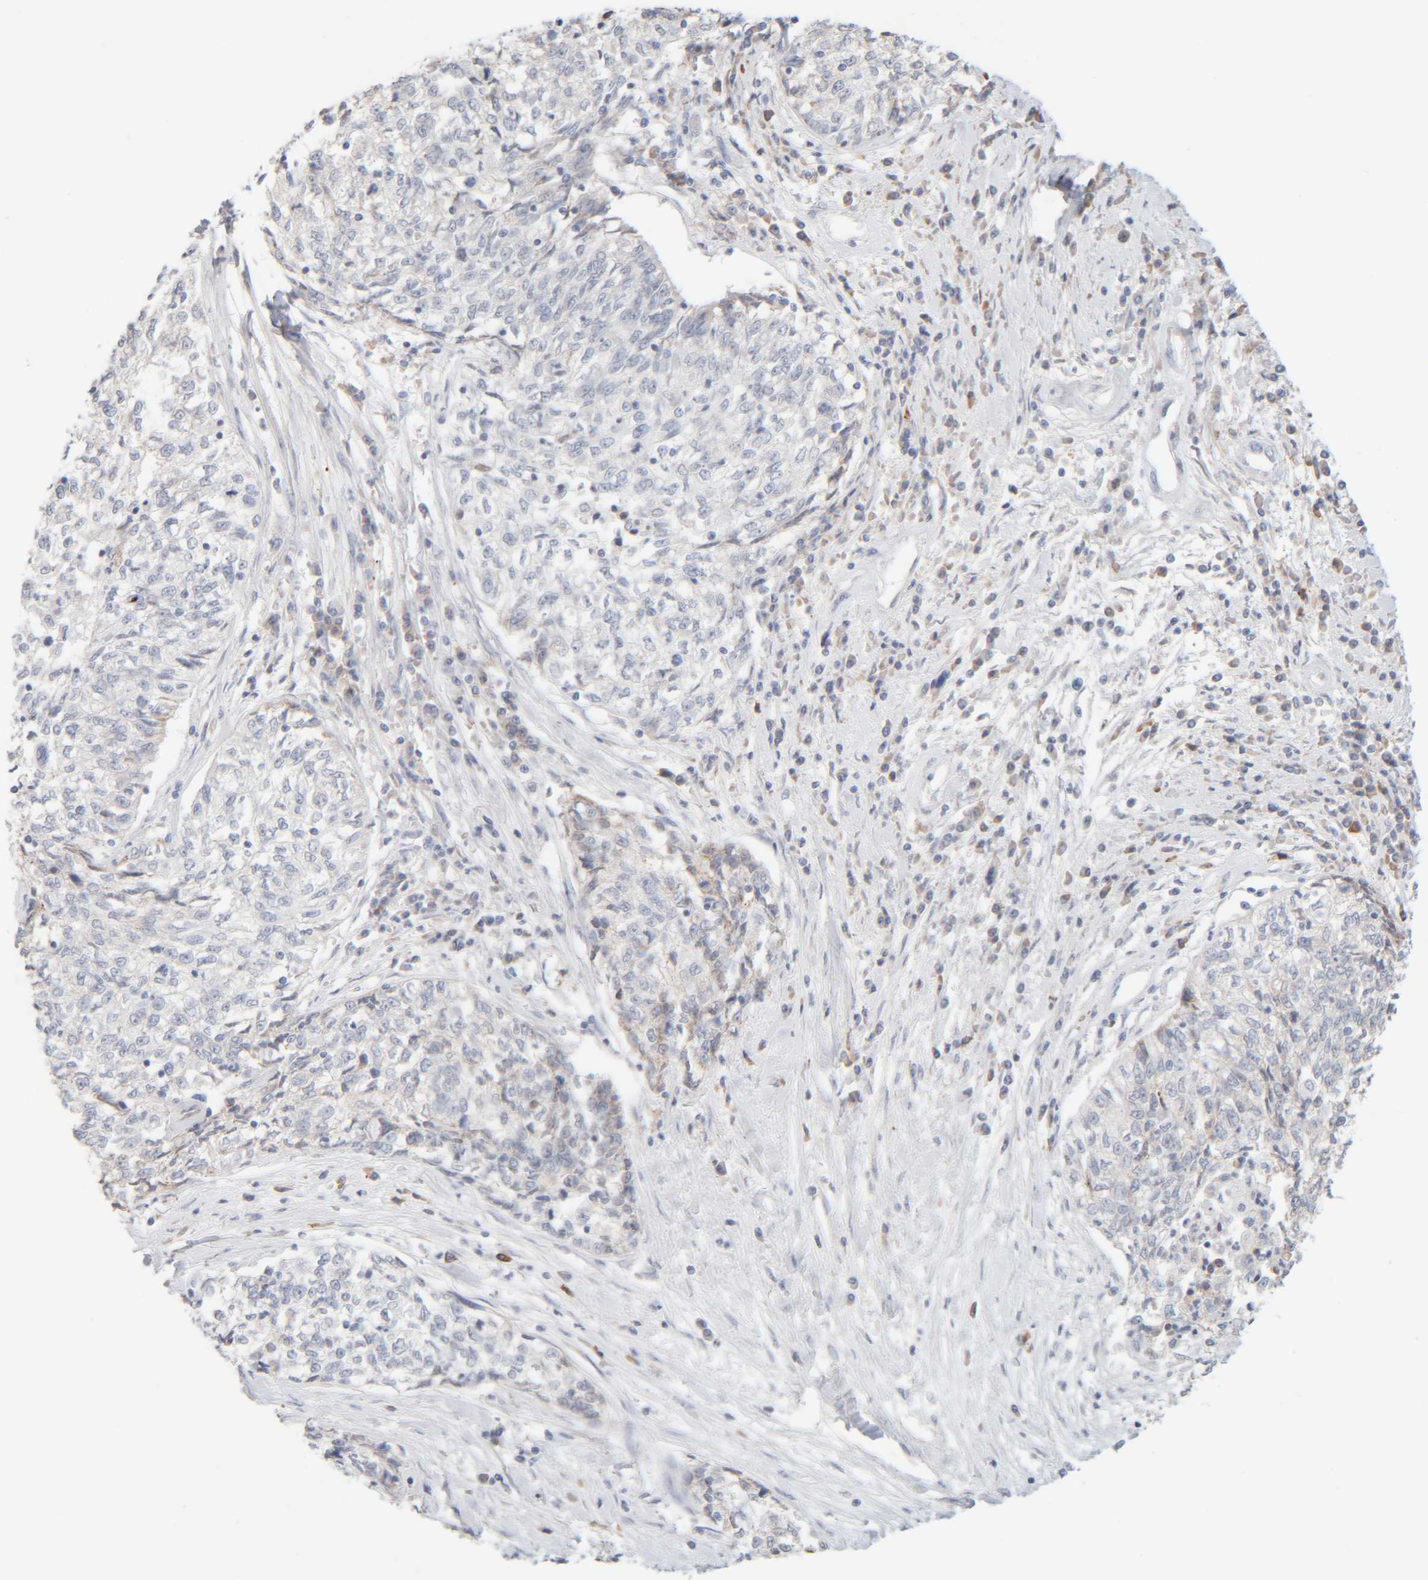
{"staining": {"intensity": "negative", "quantity": "none", "location": "none"}, "tissue": "cervical cancer", "cell_type": "Tumor cells", "image_type": "cancer", "snomed": [{"axis": "morphology", "description": "Squamous cell carcinoma, NOS"}, {"axis": "topography", "description": "Cervix"}], "caption": "The IHC micrograph has no significant positivity in tumor cells of cervical cancer (squamous cell carcinoma) tissue. (DAB (3,3'-diaminobenzidine) immunohistochemistry (IHC) visualized using brightfield microscopy, high magnification).", "gene": "RIDA", "patient": {"sex": "female", "age": 57}}